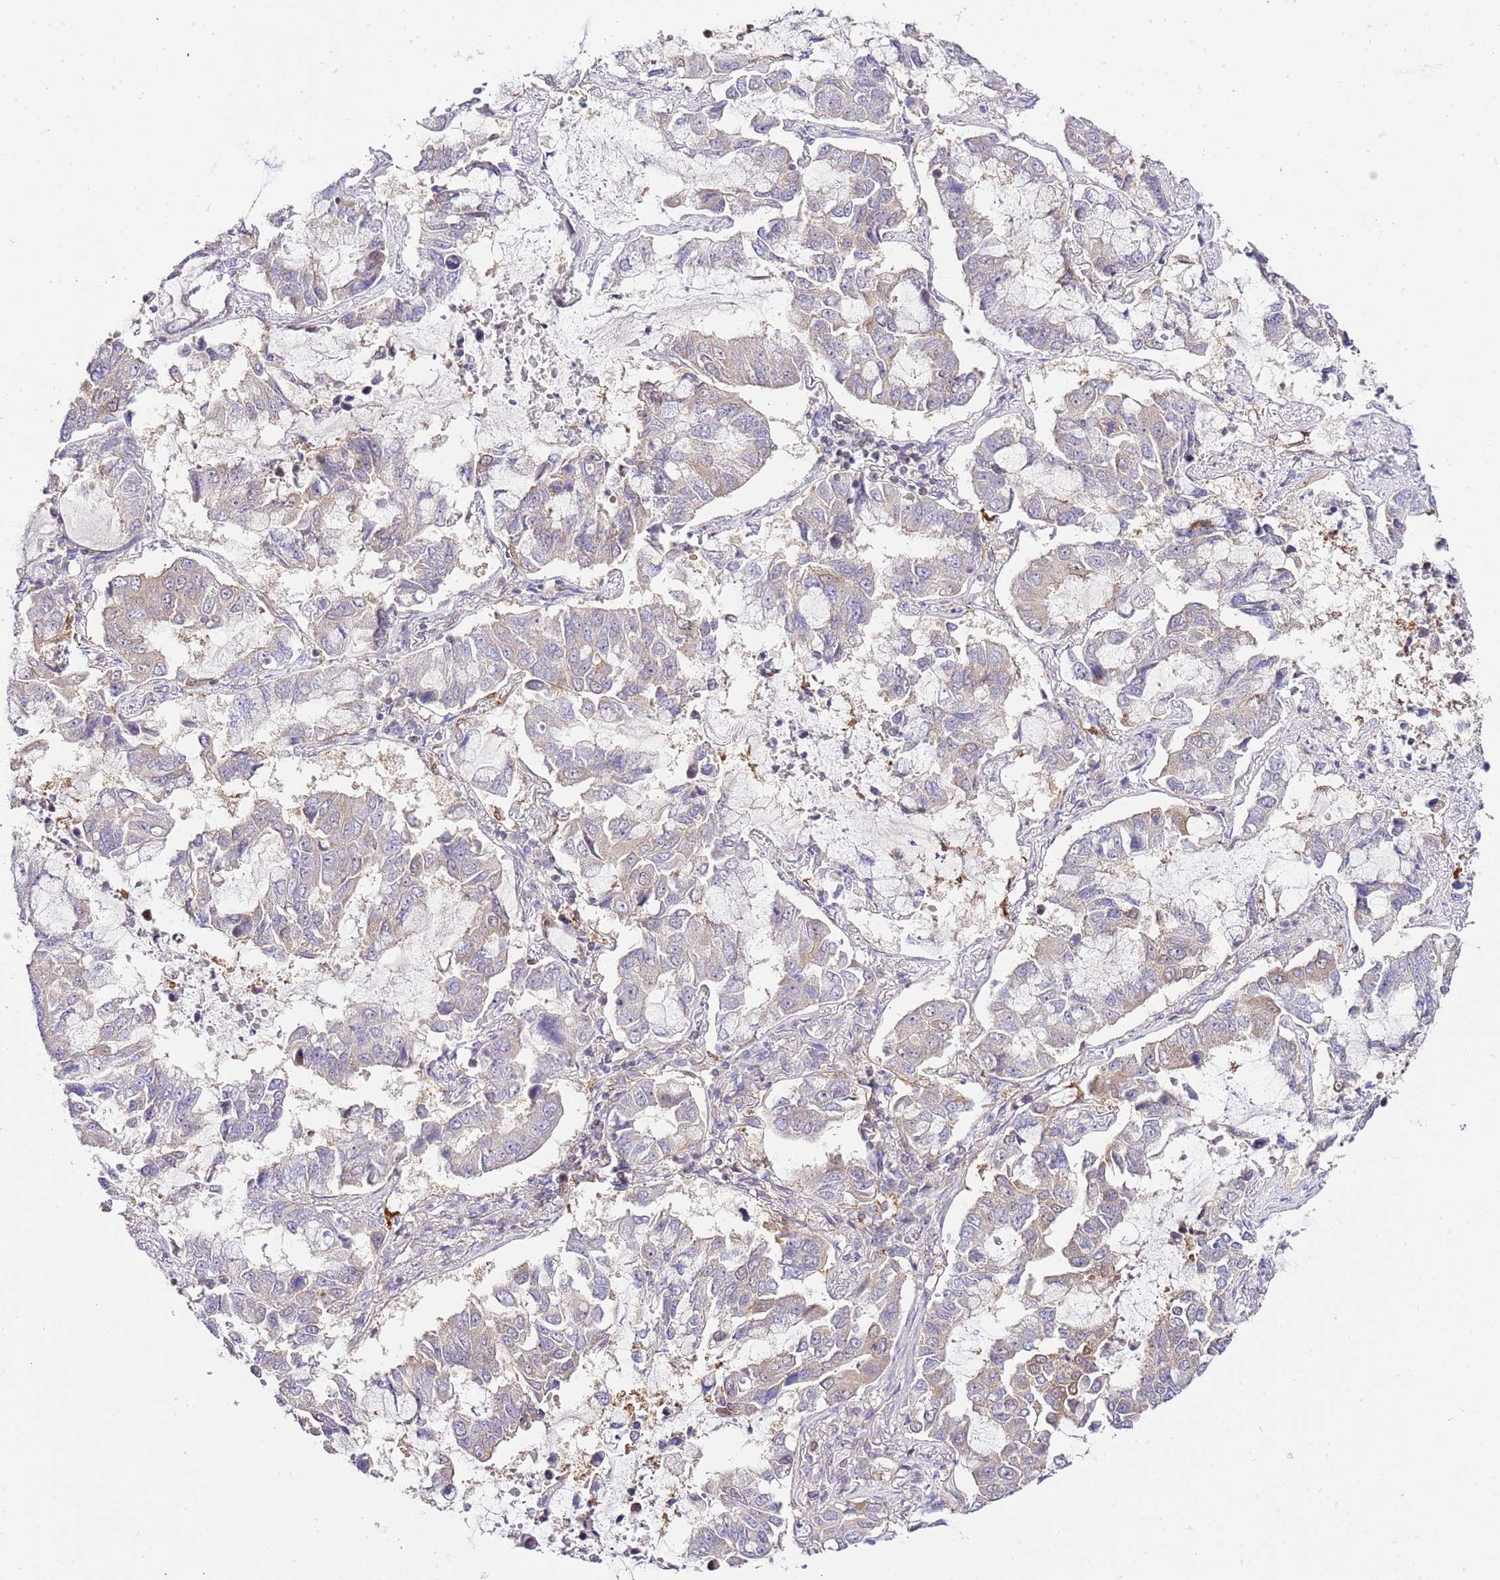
{"staining": {"intensity": "negative", "quantity": "none", "location": "none"}, "tissue": "lung cancer", "cell_type": "Tumor cells", "image_type": "cancer", "snomed": [{"axis": "morphology", "description": "Adenocarcinoma, NOS"}, {"axis": "topography", "description": "Lung"}], "caption": "IHC image of lung adenocarcinoma stained for a protein (brown), which reveals no staining in tumor cells. The staining is performed using DAB (3,3'-diaminobenzidine) brown chromogen with nuclei counter-stained in using hematoxylin.", "gene": "TRIM37", "patient": {"sex": "male", "age": 64}}